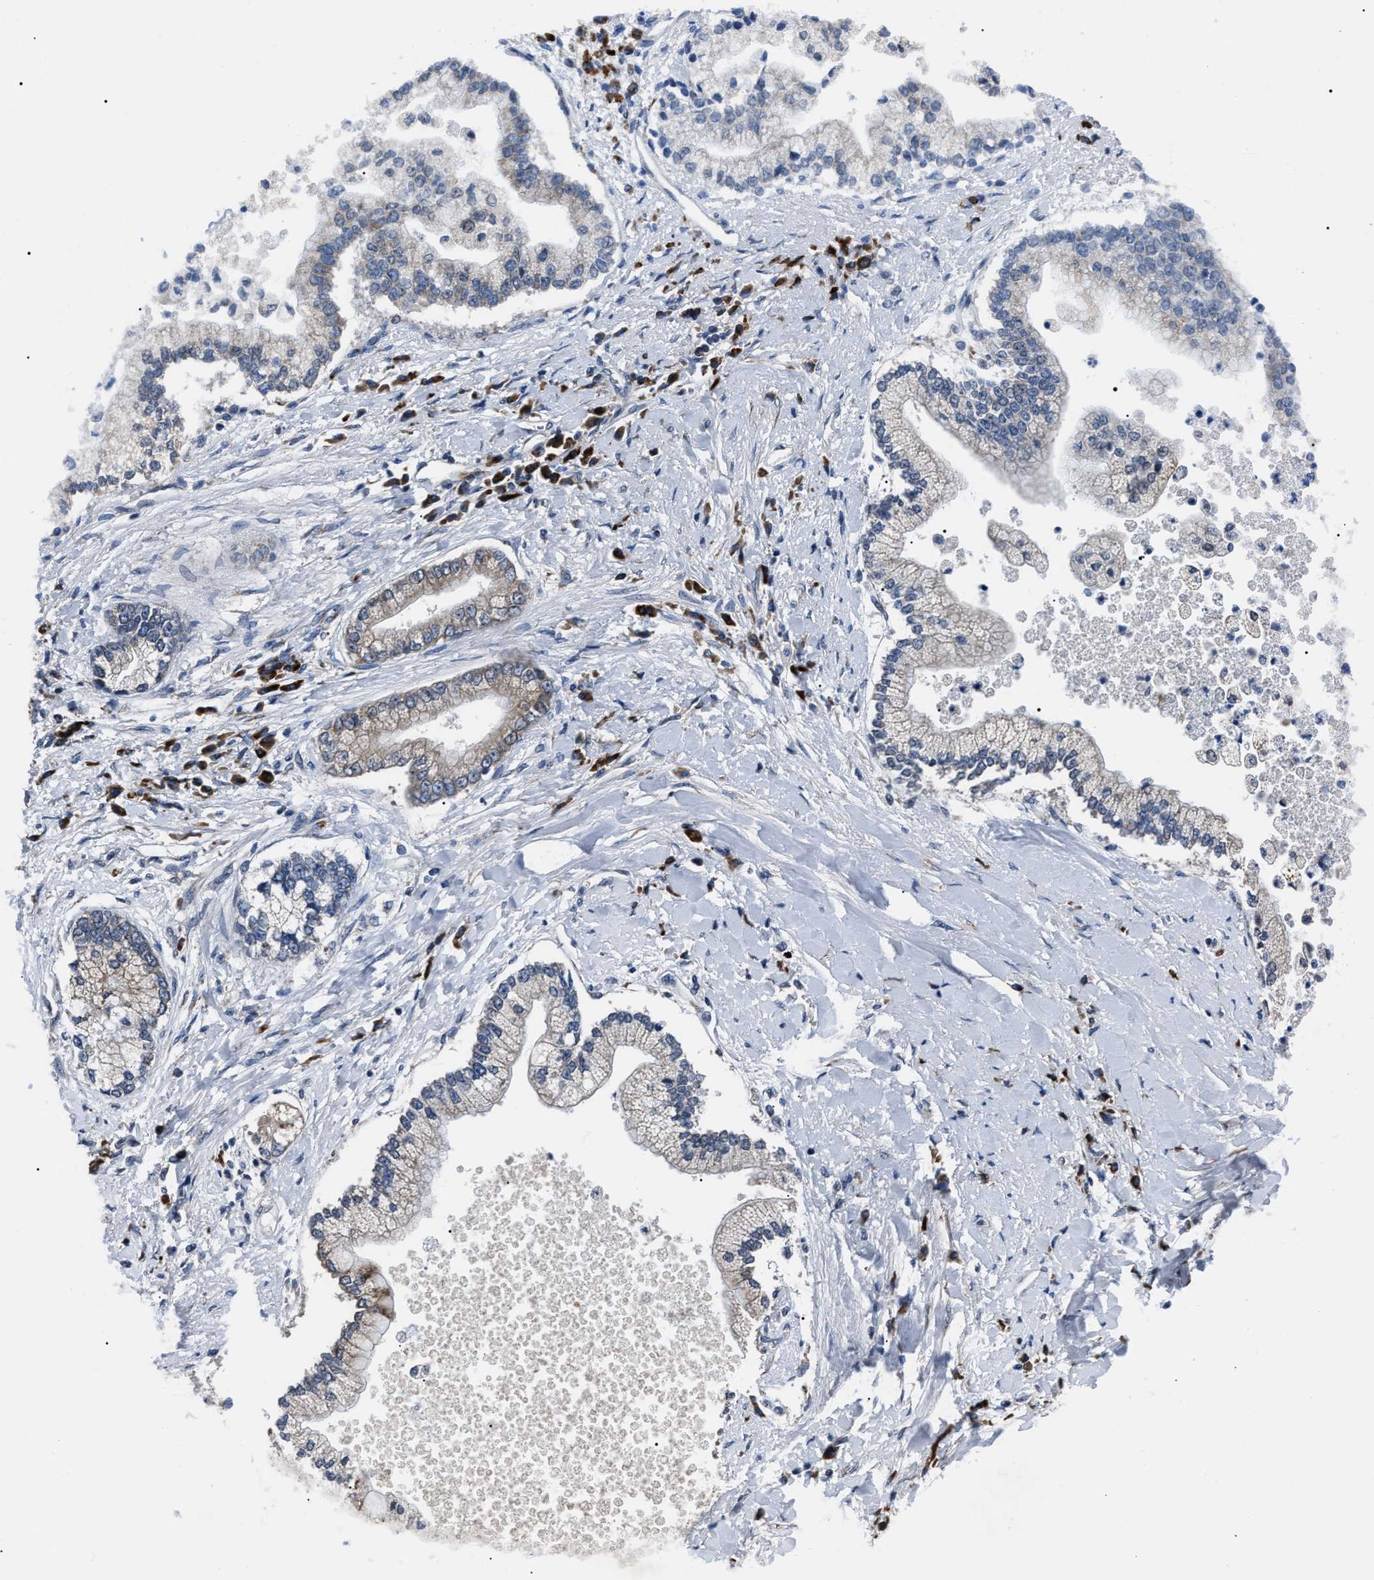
{"staining": {"intensity": "negative", "quantity": "none", "location": "none"}, "tissue": "liver cancer", "cell_type": "Tumor cells", "image_type": "cancer", "snomed": [{"axis": "morphology", "description": "Cholangiocarcinoma"}, {"axis": "topography", "description": "Liver"}], "caption": "Immunohistochemical staining of human cholangiocarcinoma (liver) reveals no significant staining in tumor cells. (DAB (3,3'-diaminobenzidine) immunohistochemistry (IHC), high magnification).", "gene": "LRRC14", "patient": {"sex": "male", "age": 50}}